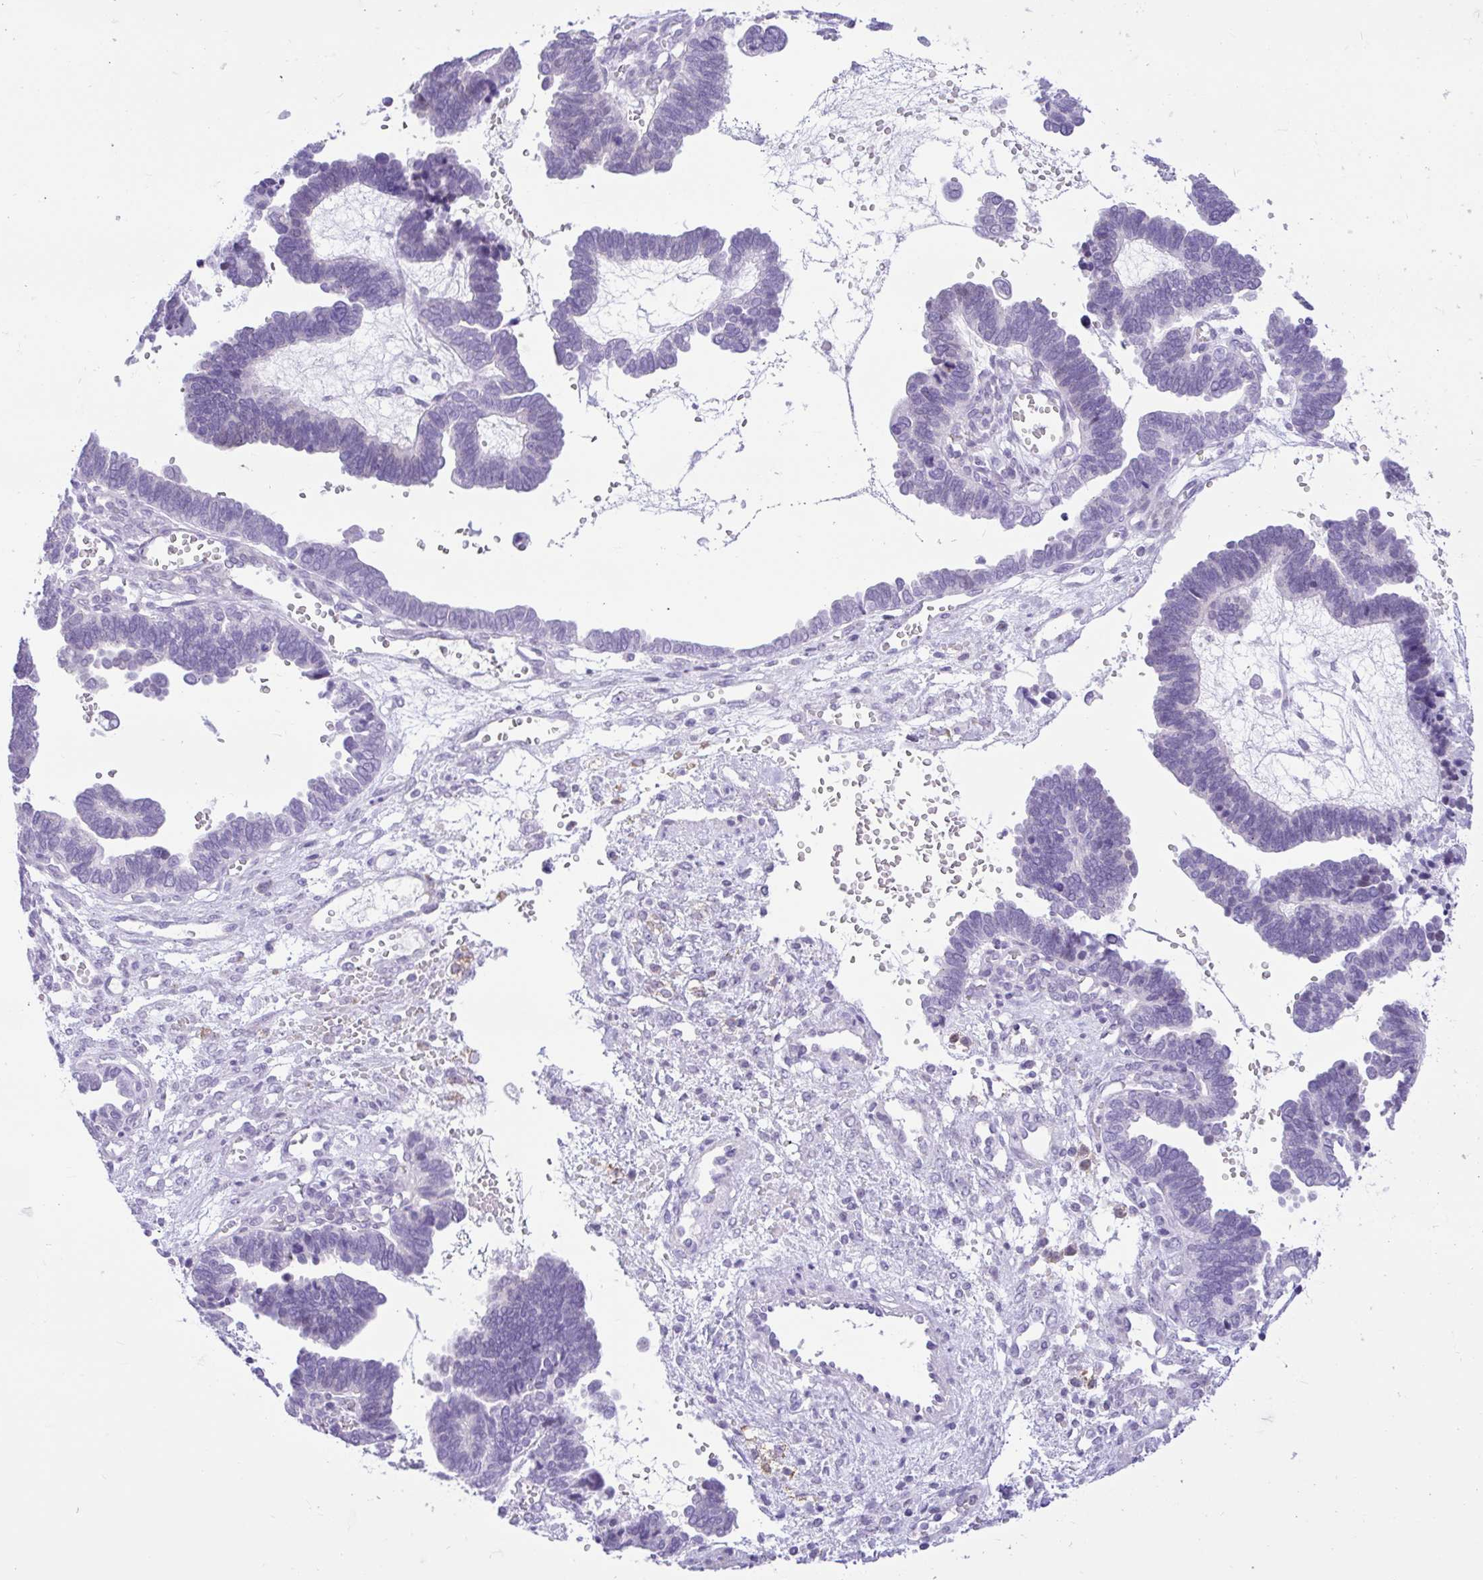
{"staining": {"intensity": "negative", "quantity": "none", "location": "none"}, "tissue": "ovarian cancer", "cell_type": "Tumor cells", "image_type": "cancer", "snomed": [{"axis": "morphology", "description": "Cystadenocarcinoma, serous, NOS"}, {"axis": "topography", "description": "Ovary"}], "caption": "Immunohistochemistry (IHC) image of neoplastic tissue: human ovarian cancer stained with DAB reveals no significant protein staining in tumor cells. Nuclei are stained in blue.", "gene": "REEP1", "patient": {"sex": "female", "age": 51}}